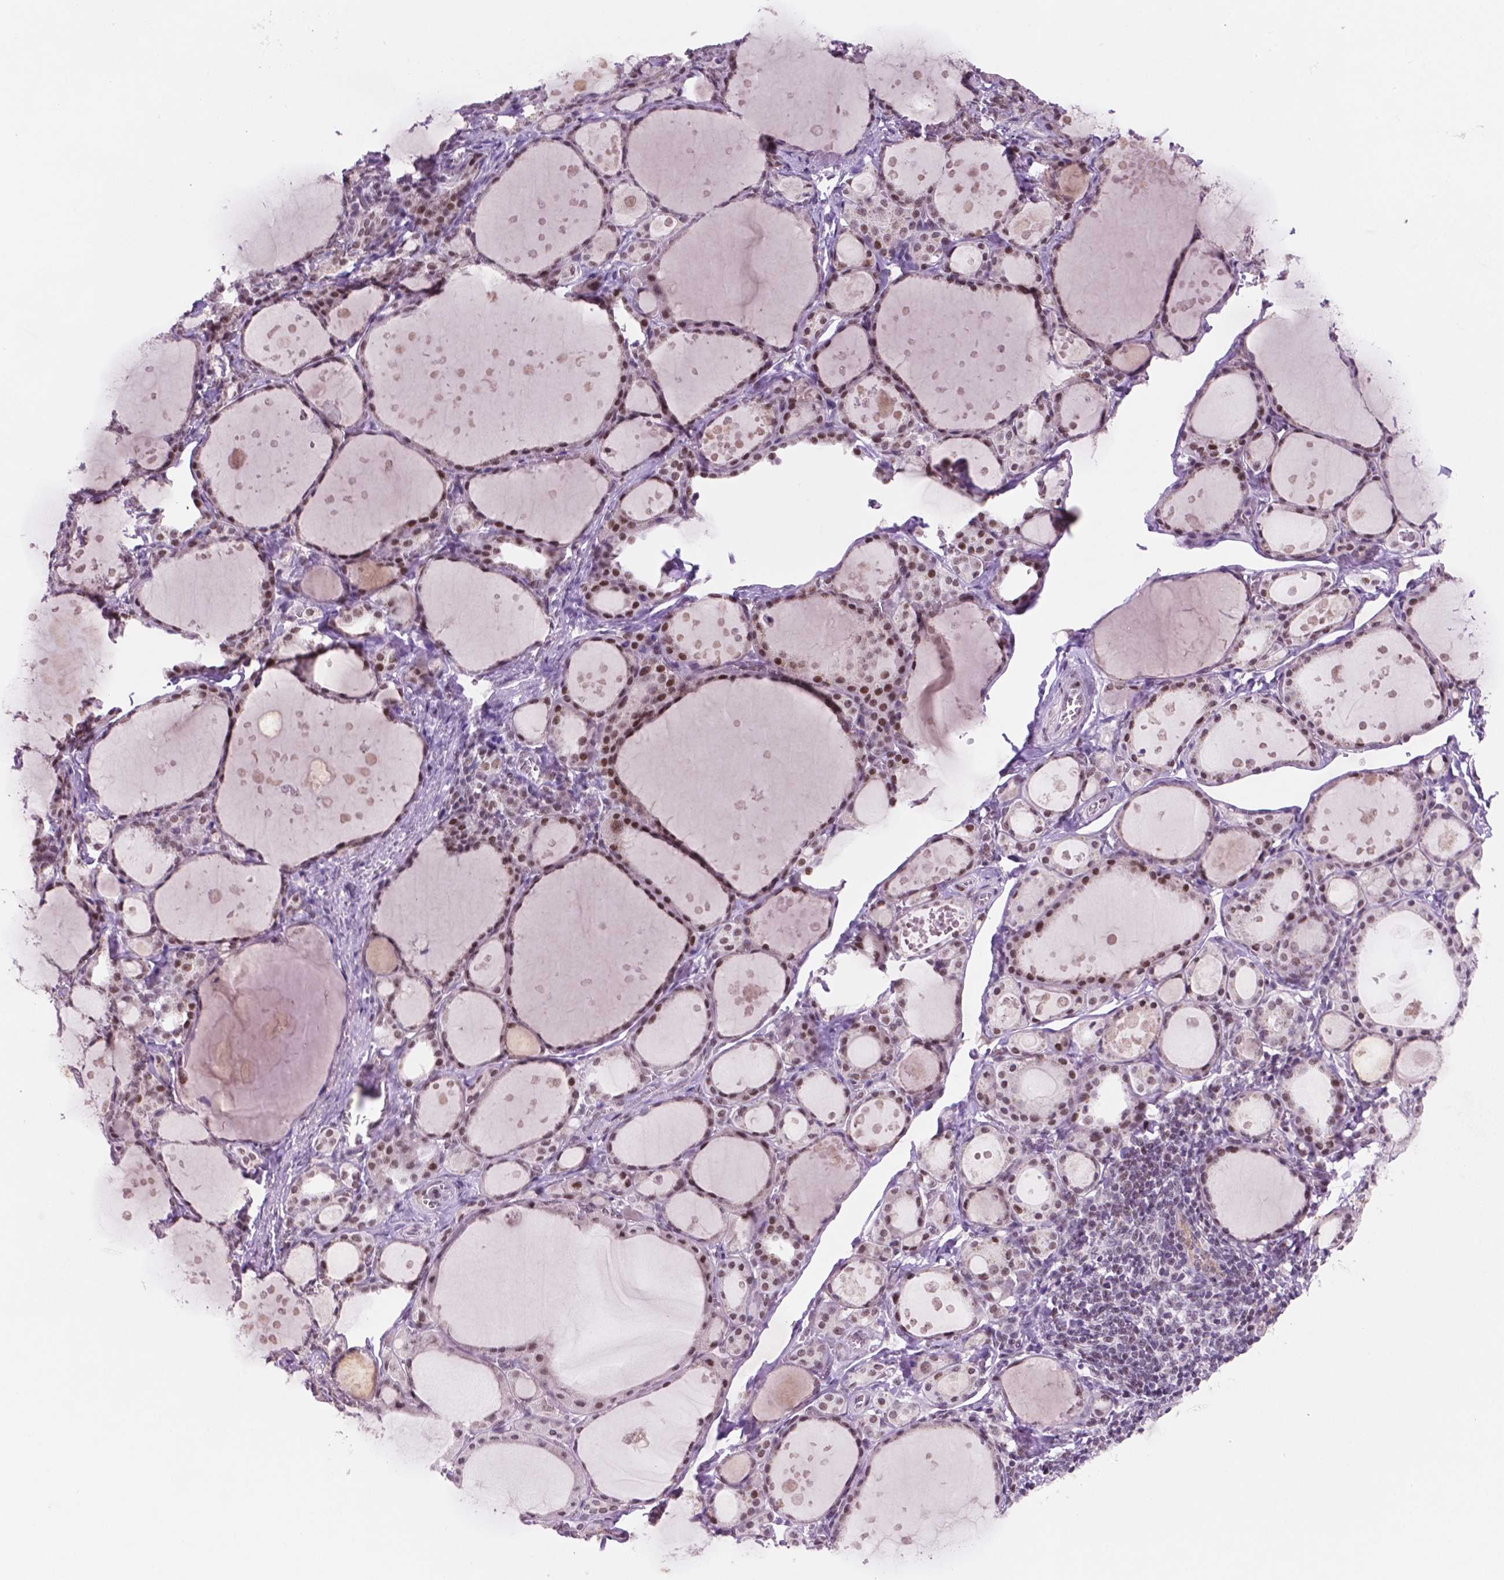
{"staining": {"intensity": "strong", "quantity": ">75%", "location": "nuclear"}, "tissue": "thyroid gland", "cell_type": "Glandular cells", "image_type": "normal", "snomed": [{"axis": "morphology", "description": "Normal tissue, NOS"}, {"axis": "topography", "description": "Thyroid gland"}], "caption": "Protein analysis of normal thyroid gland exhibits strong nuclear positivity in approximately >75% of glandular cells. The protein is shown in brown color, while the nuclei are stained blue.", "gene": "NCOR1", "patient": {"sex": "male", "age": 68}}